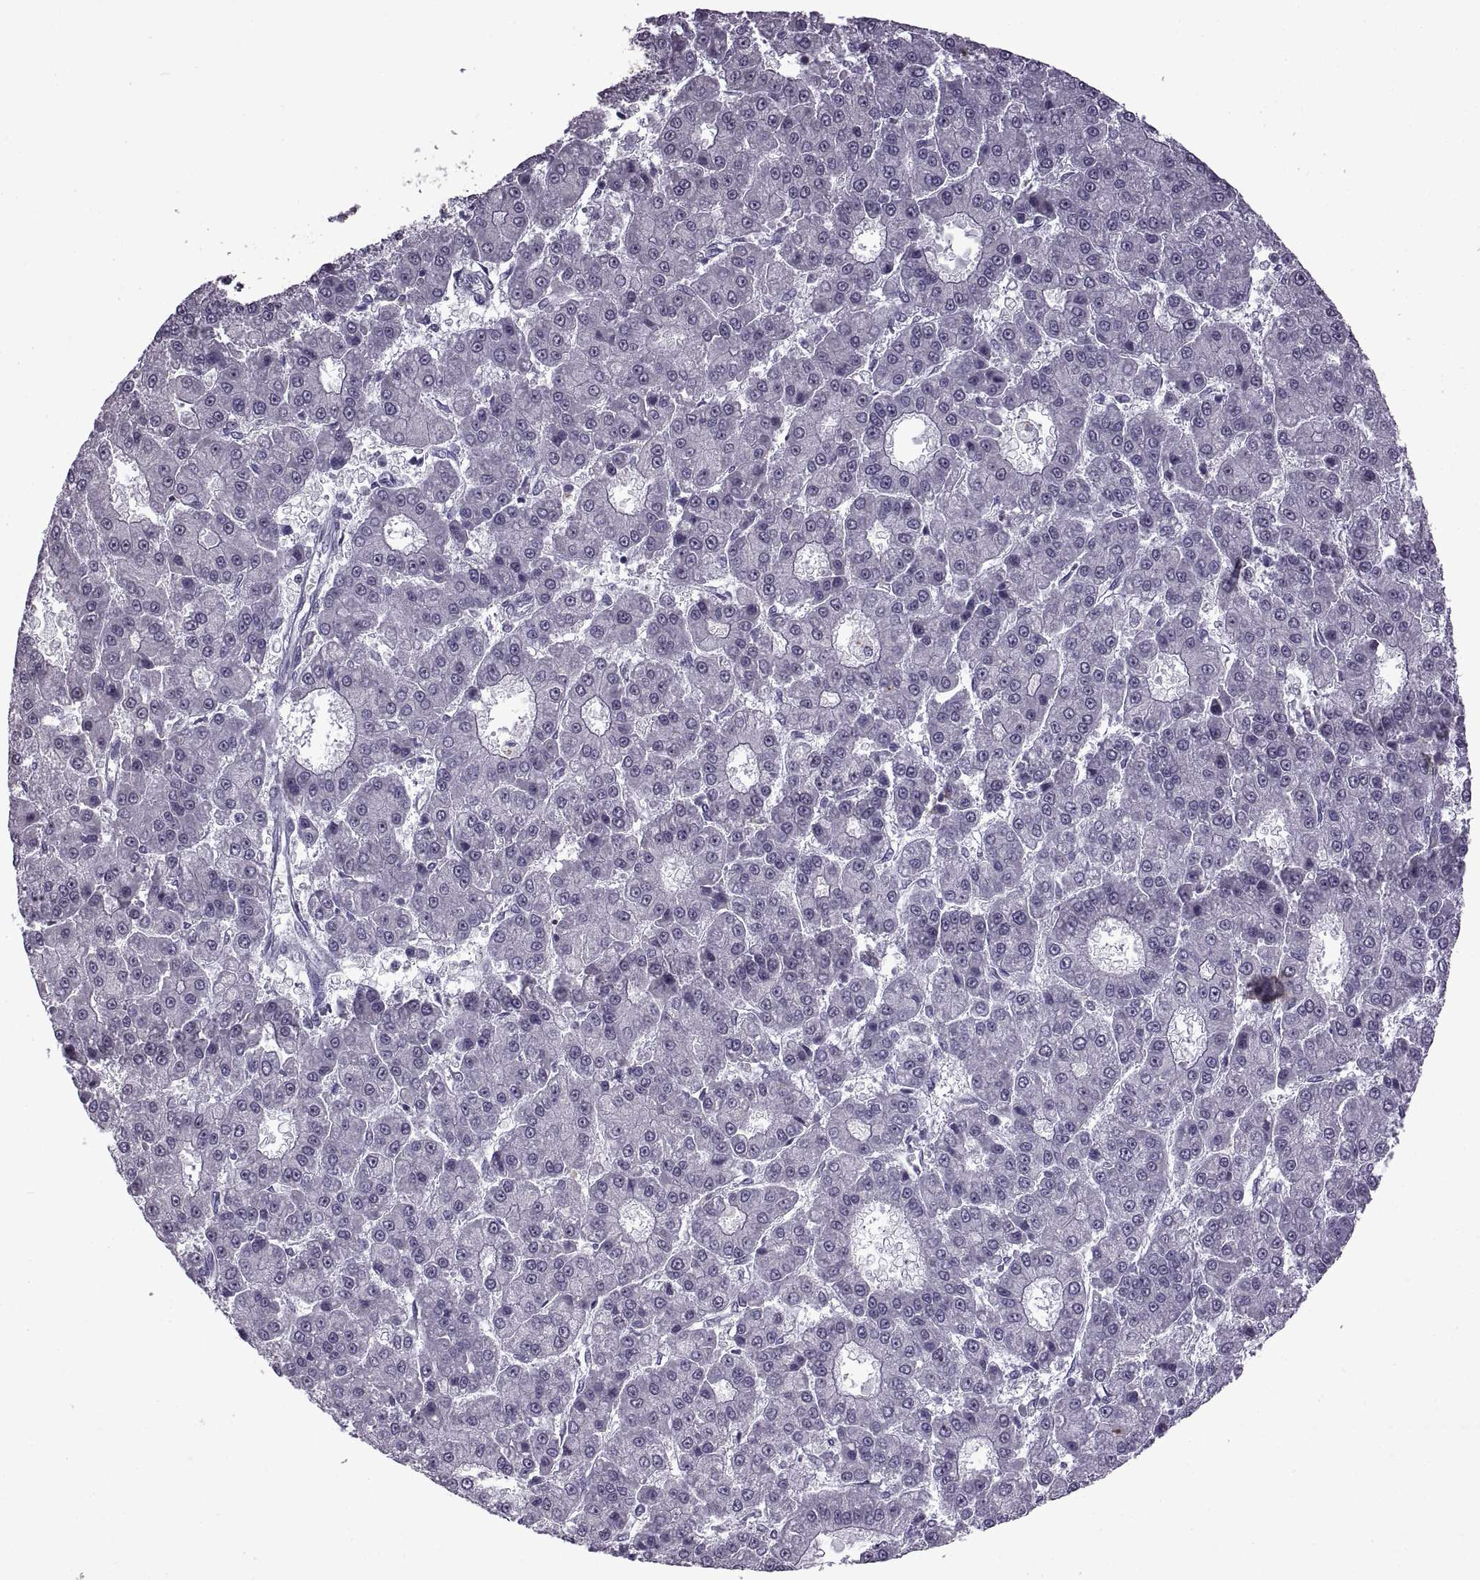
{"staining": {"intensity": "negative", "quantity": "none", "location": "none"}, "tissue": "liver cancer", "cell_type": "Tumor cells", "image_type": "cancer", "snomed": [{"axis": "morphology", "description": "Carcinoma, Hepatocellular, NOS"}, {"axis": "topography", "description": "Liver"}], "caption": "Hepatocellular carcinoma (liver) was stained to show a protein in brown. There is no significant staining in tumor cells.", "gene": "SINHCAF", "patient": {"sex": "male", "age": 70}}